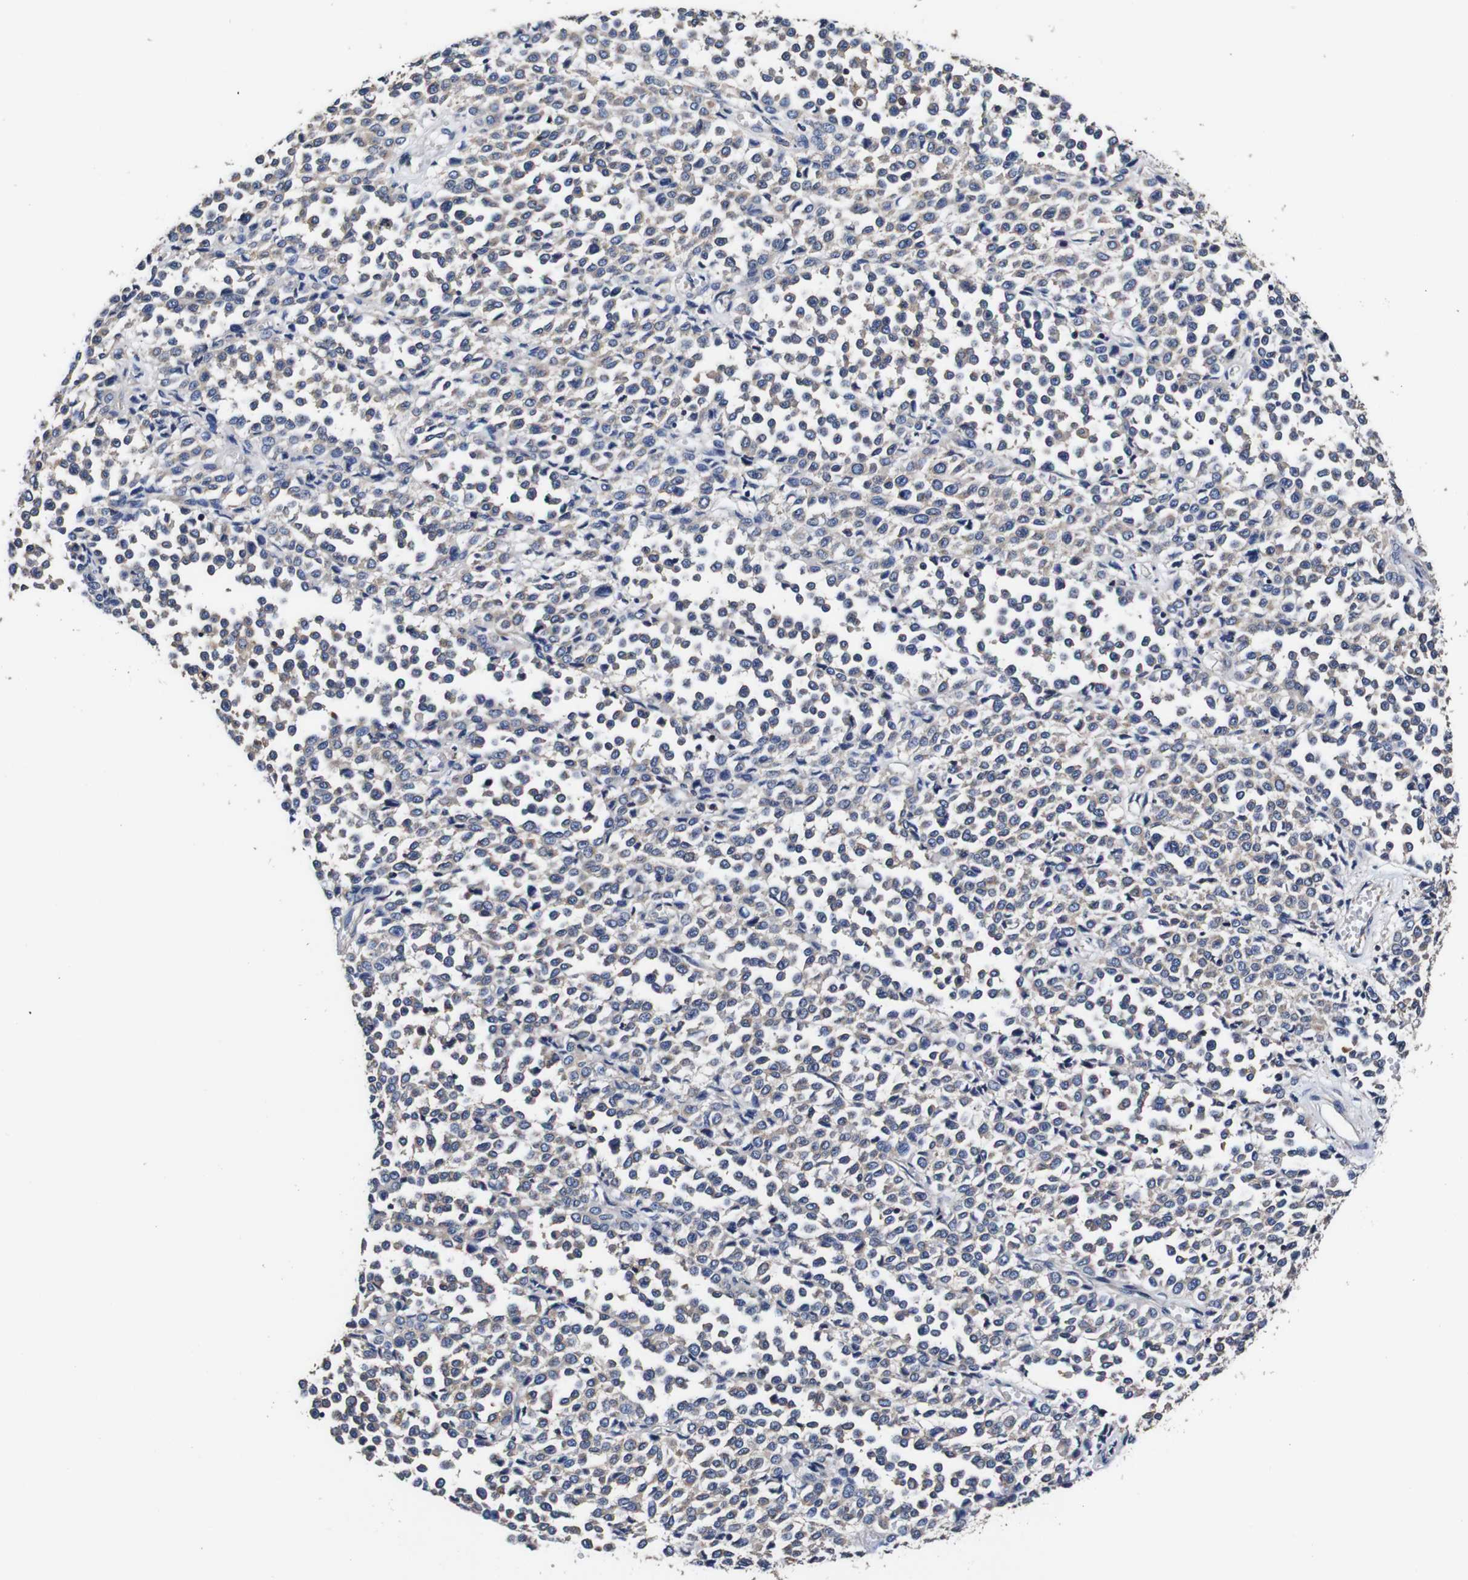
{"staining": {"intensity": "weak", "quantity": "<25%", "location": "cytoplasmic/membranous"}, "tissue": "melanoma", "cell_type": "Tumor cells", "image_type": "cancer", "snomed": [{"axis": "morphology", "description": "Malignant melanoma, Metastatic site"}, {"axis": "topography", "description": "Pancreas"}], "caption": "Immunohistochemistry photomicrograph of neoplastic tissue: human malignant melanoma (metastatic site) stained with DAB exhibits no significant protein expression in tumor cells.", "gene": "PDCD6IP", "patient": {"sex": "female", "age": 30}}